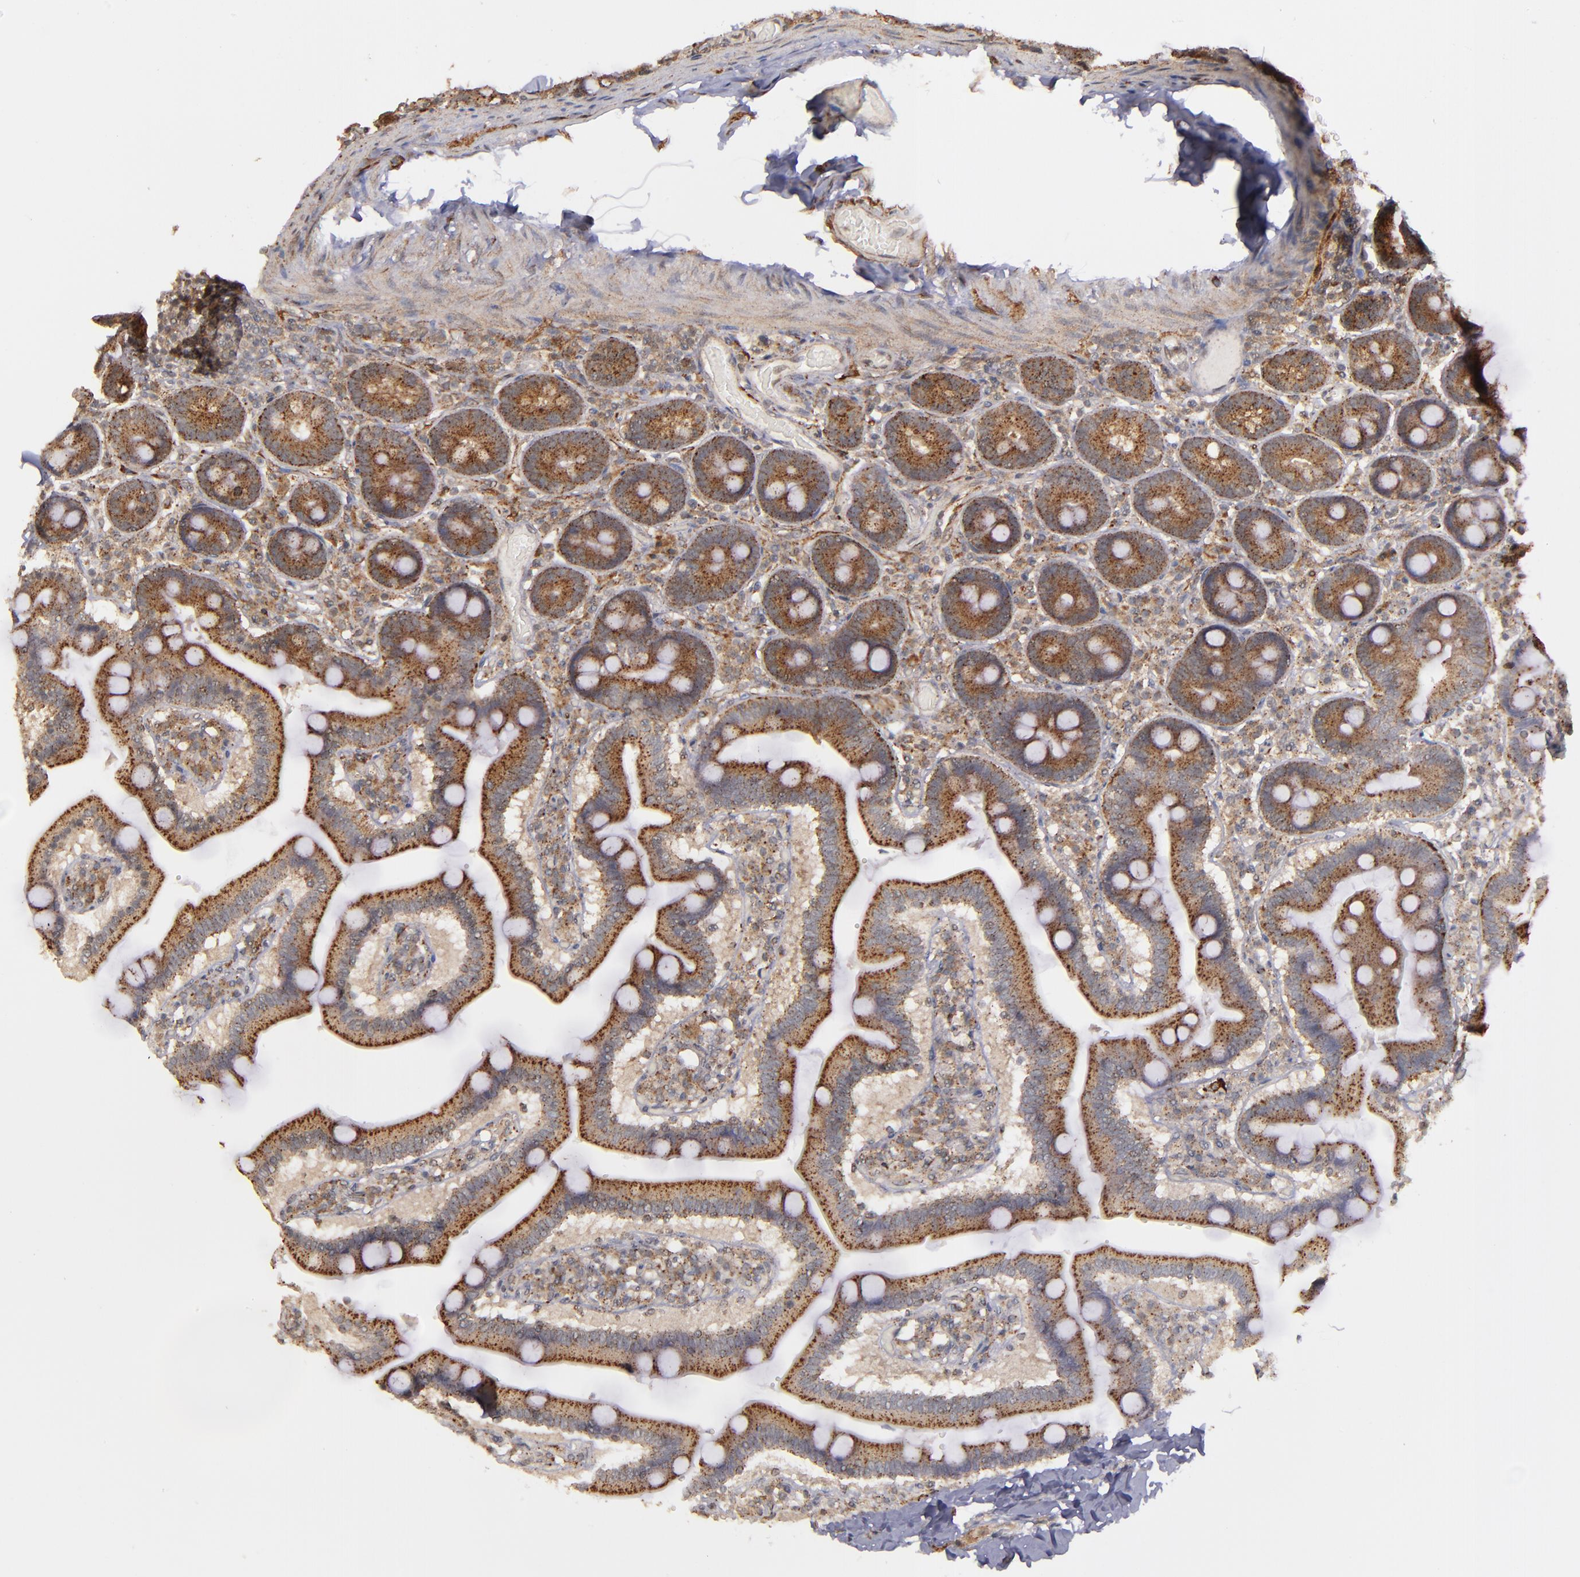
{"staining": {"intensity": "moderate", "quantity": ">75%", "location": "cytoplasmic/membranous"}, "tissue": "duodenum", "cell_type": "Glandular cells", "image_type": "normal", "snomed": [{"axis": "morphology", "description": "Normal tissue, NOS"}, {"axis": "topography", "description": "Duodenum"}], "caption": "IHC (DAB (3,3'-diaminobenzidine)) staining of normal human duodenum reveals moderate cytoplasmic/membranous protein positivity in about >75% of glandular cells. The protein is stained brown, and the nuclei are stained in blue (DAB (3,3'-diaminobenzidine) IHC with brightfield microscopy, high magnification).", "gene": "ZFYVE1", "patient": {"sex": "male", "age": 66}}